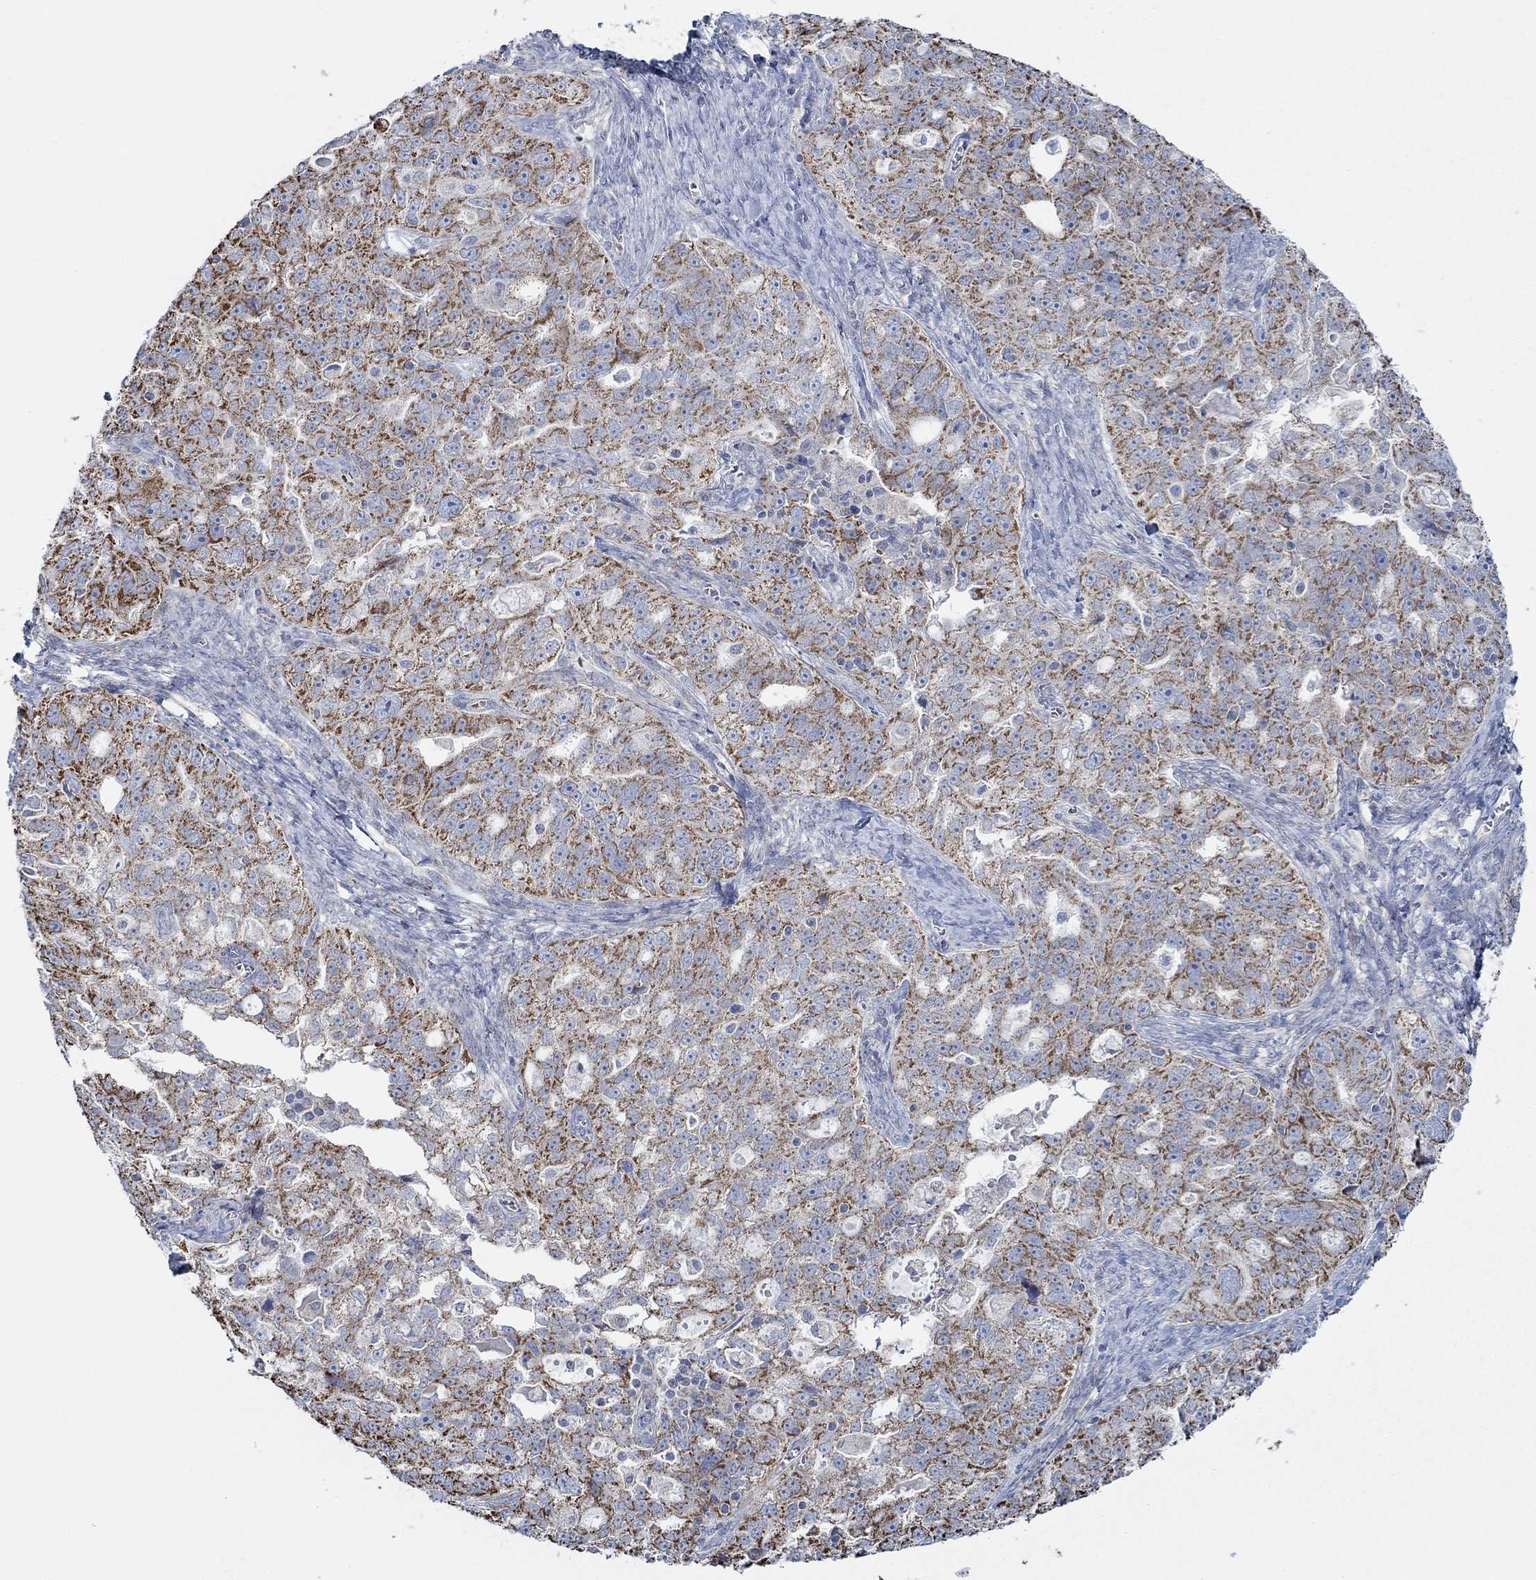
{"staining": {"intensity": "strong", "quantity": ">75%", "location": "cytoplasmic/membranous"}, "tissue": "ovarian cancer", "cell_type": "Tumor cells", "image_type": "cancer", "snomed": [{"axis": "morphology", "description": "Cystadenocarcinoma, serous, NOS"}, {"axis": "topography", "description": "Ovary"}], "caption": "DAB immunohistochemical staining of human ovarian cancer (serous cystadenocarcinoma) shows strong cytoplasmic/membranous protein expression in approximately >75% of tumor cells. The staining is performed using DAB (3,3'-diaminobenzidine) brown chromogen to label protein expression. The nuclei are counter-stained blue using hematoxylin.", "gene": "GLOD5", "patient": {"sex": "female", "age": 51}}